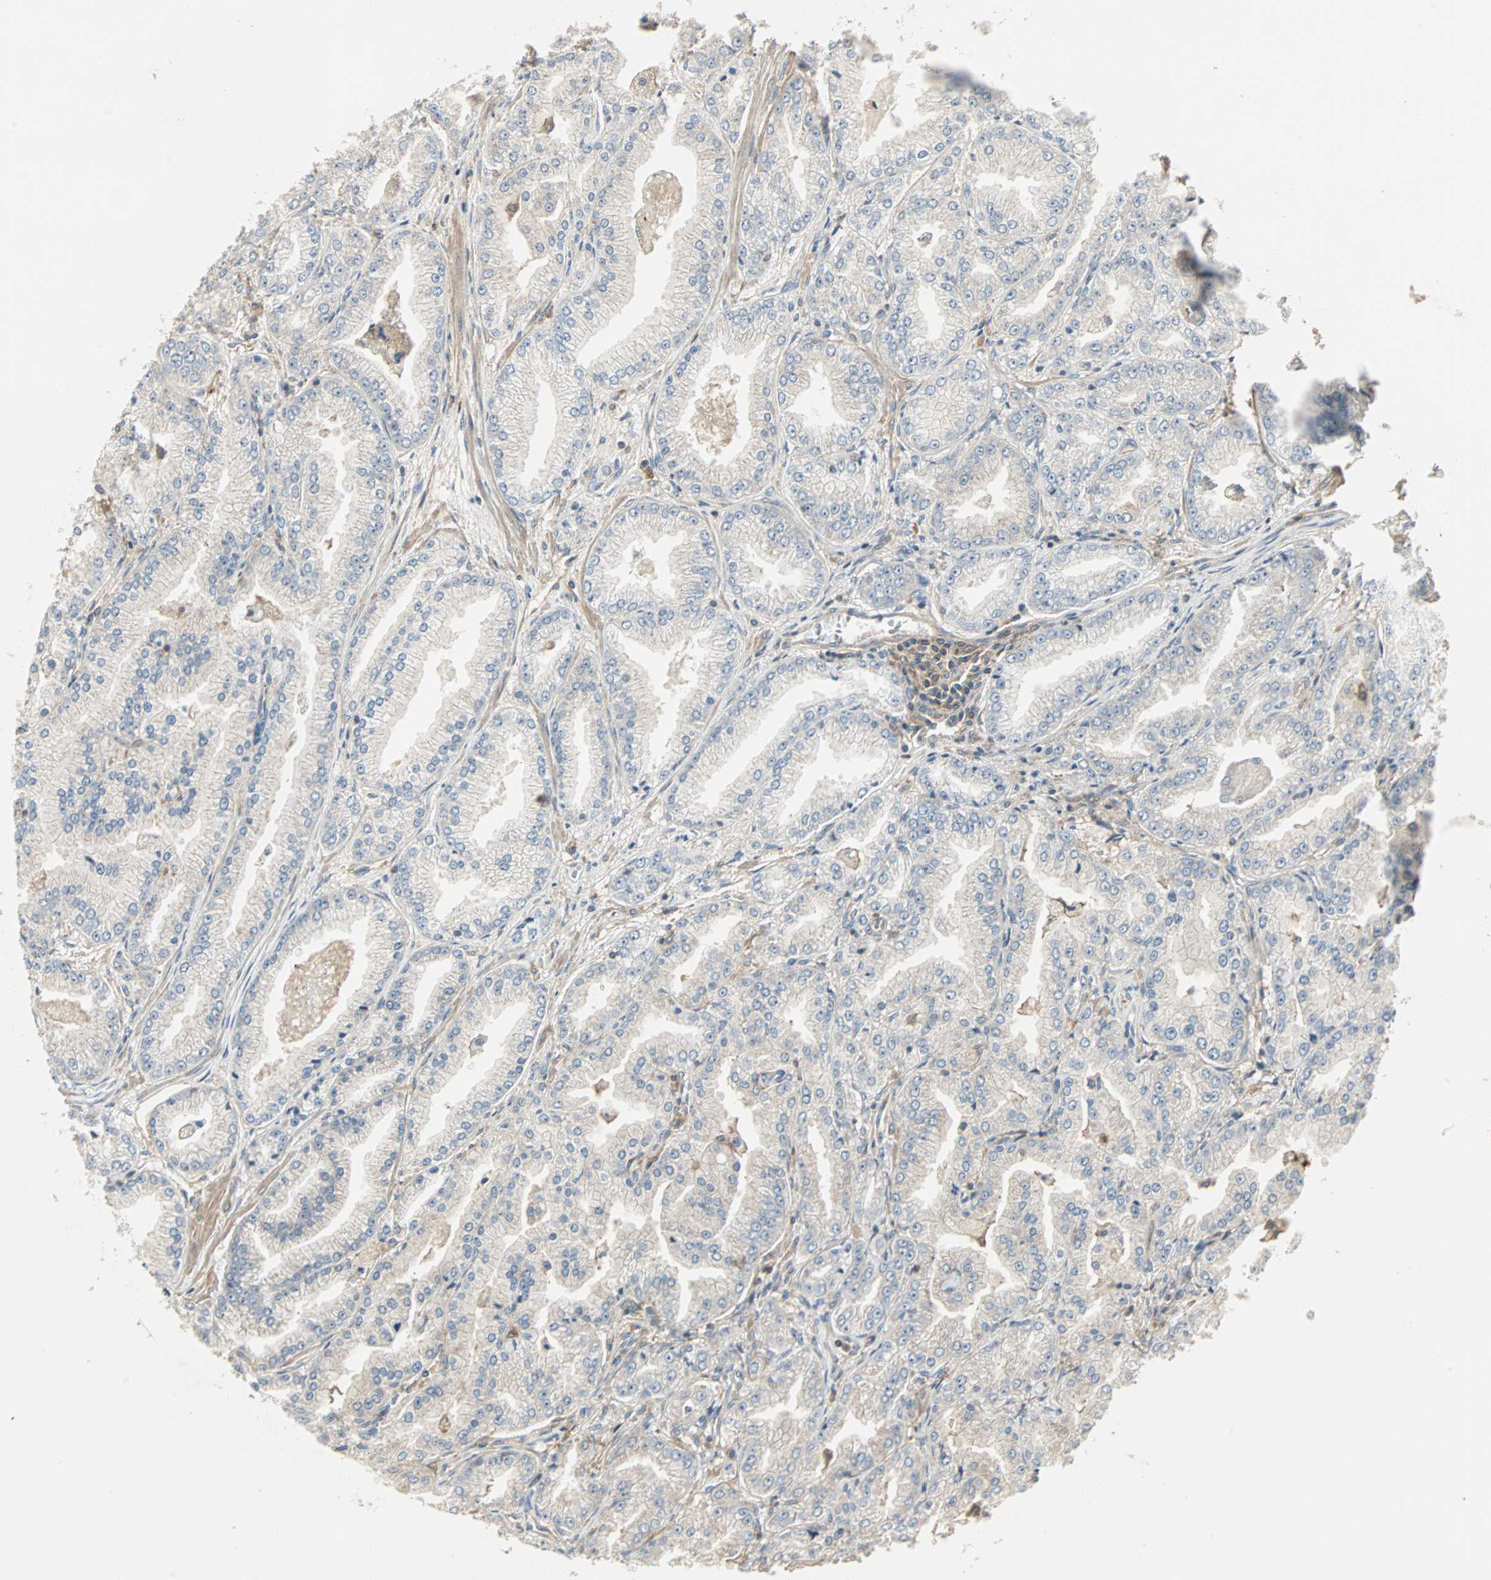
{"staining": {"intensity": "weak", "quantity": "25%-75%", "location": "cytoplasmic/membranous"}, "tissue": "prostate cancer", "cell_type": "Tumor cells", "image_type": "cancer", "snomed": [{"axis": "morphology", "description": "Adenocarcinoma, High grade"}, {"axis": "topography", "description": "Prostate"}], "caption": "Protein analysis of high-grade adenocarcinoma (prostate) tissue reveals weak cytoplasmic/membranous staining in approximately 25%-75% of tumor cells.", "gene": "GNAI2", "patient": {"sex": "male", "age": 61}}